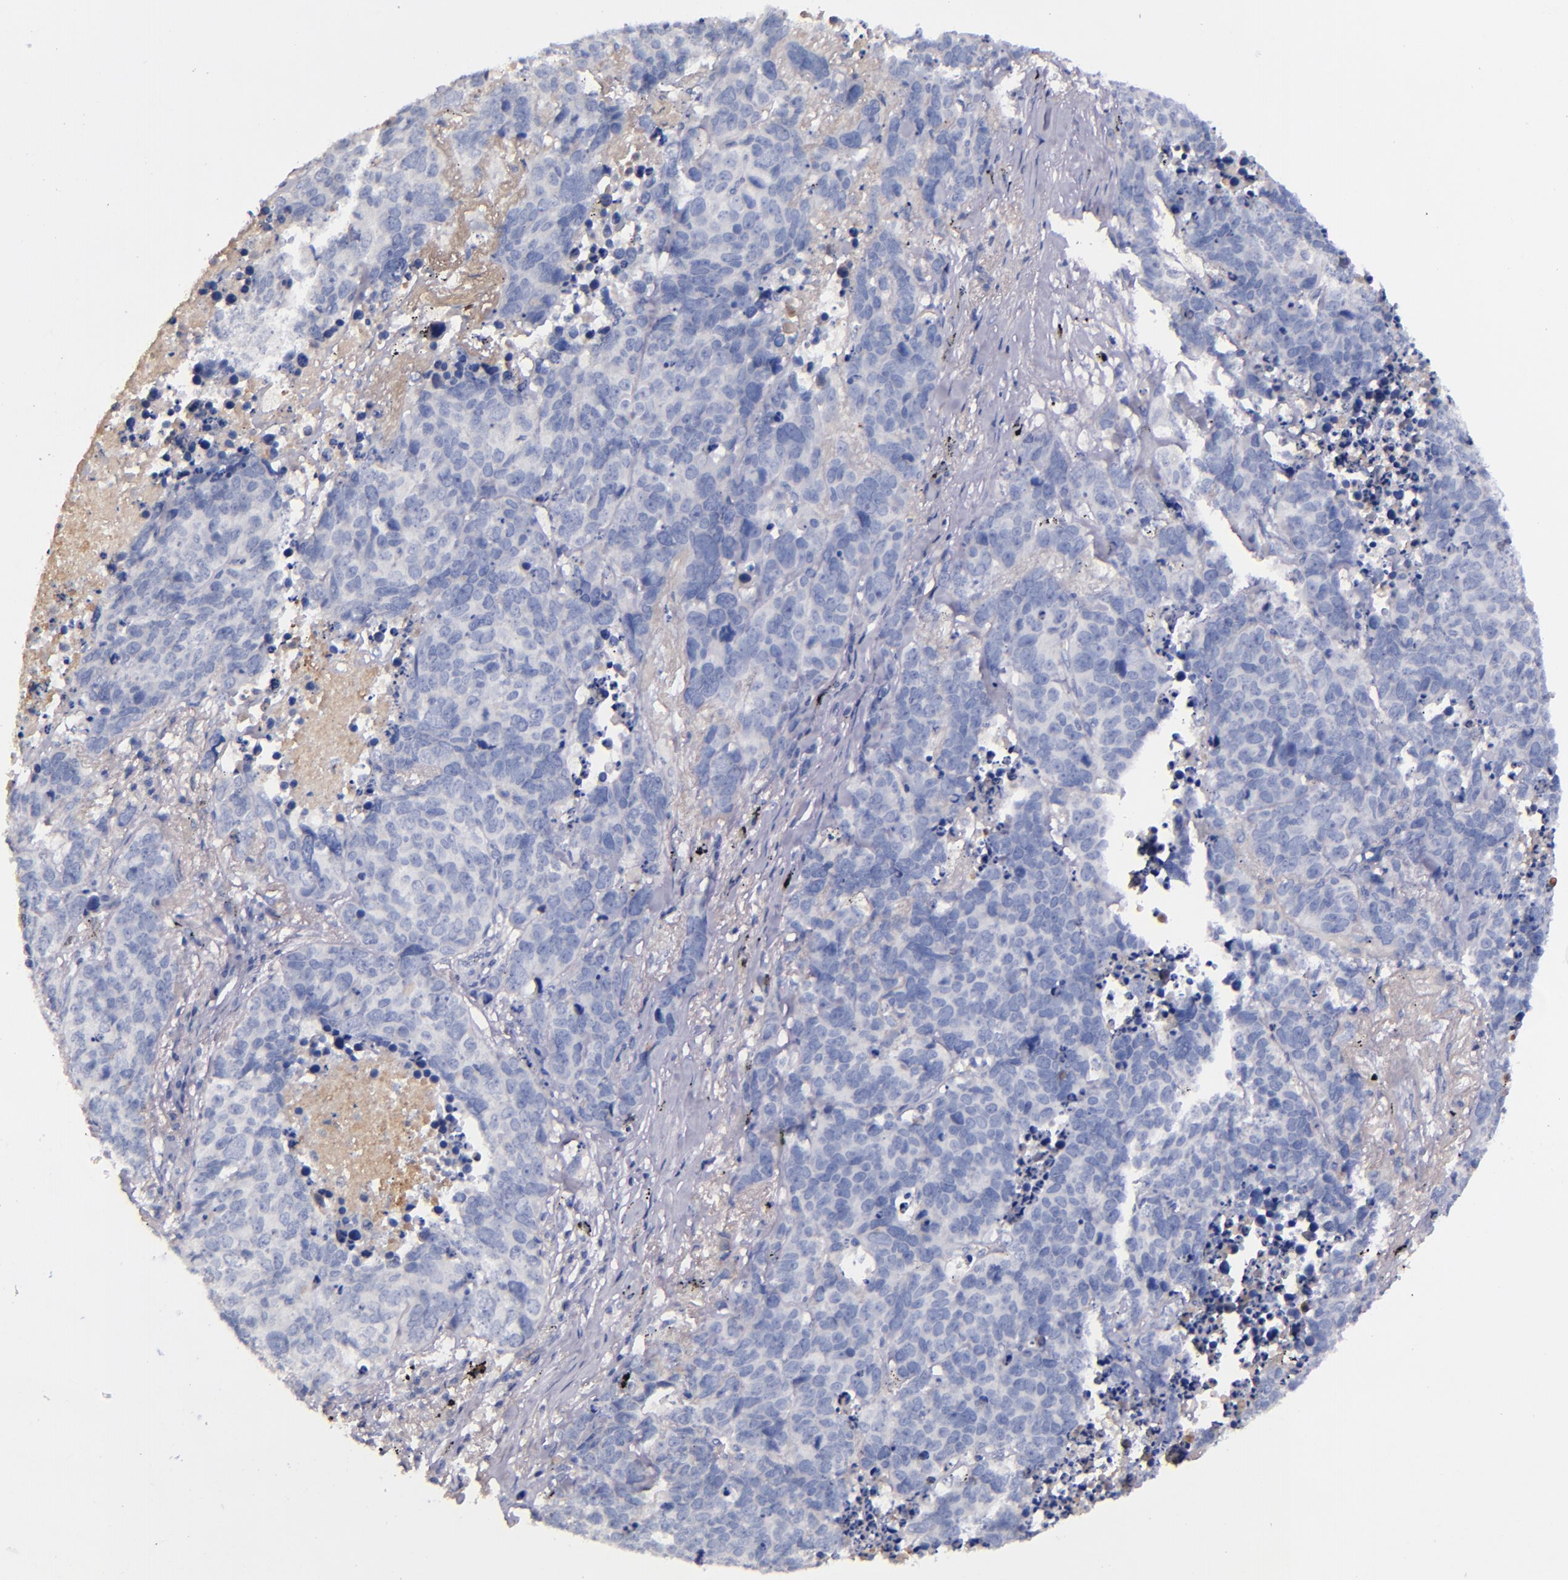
{"staining": {"intensity": "negative", "quantity": "none", "location": "none"}, "tissue": "lung cancer", "cell_type": "Tumor cells", "image_type": "cancer", "snomed": [{"axis": "morphology", "description": "Carcinoid, malignant, NOS"}, {"axis": "topography", "description": "Lung"}], "caption": "Image shows no significant protein positivity in tumor cells of lung cancer.", "gene": "KNG1", "patient": {"sex": "male", "age": 60}}